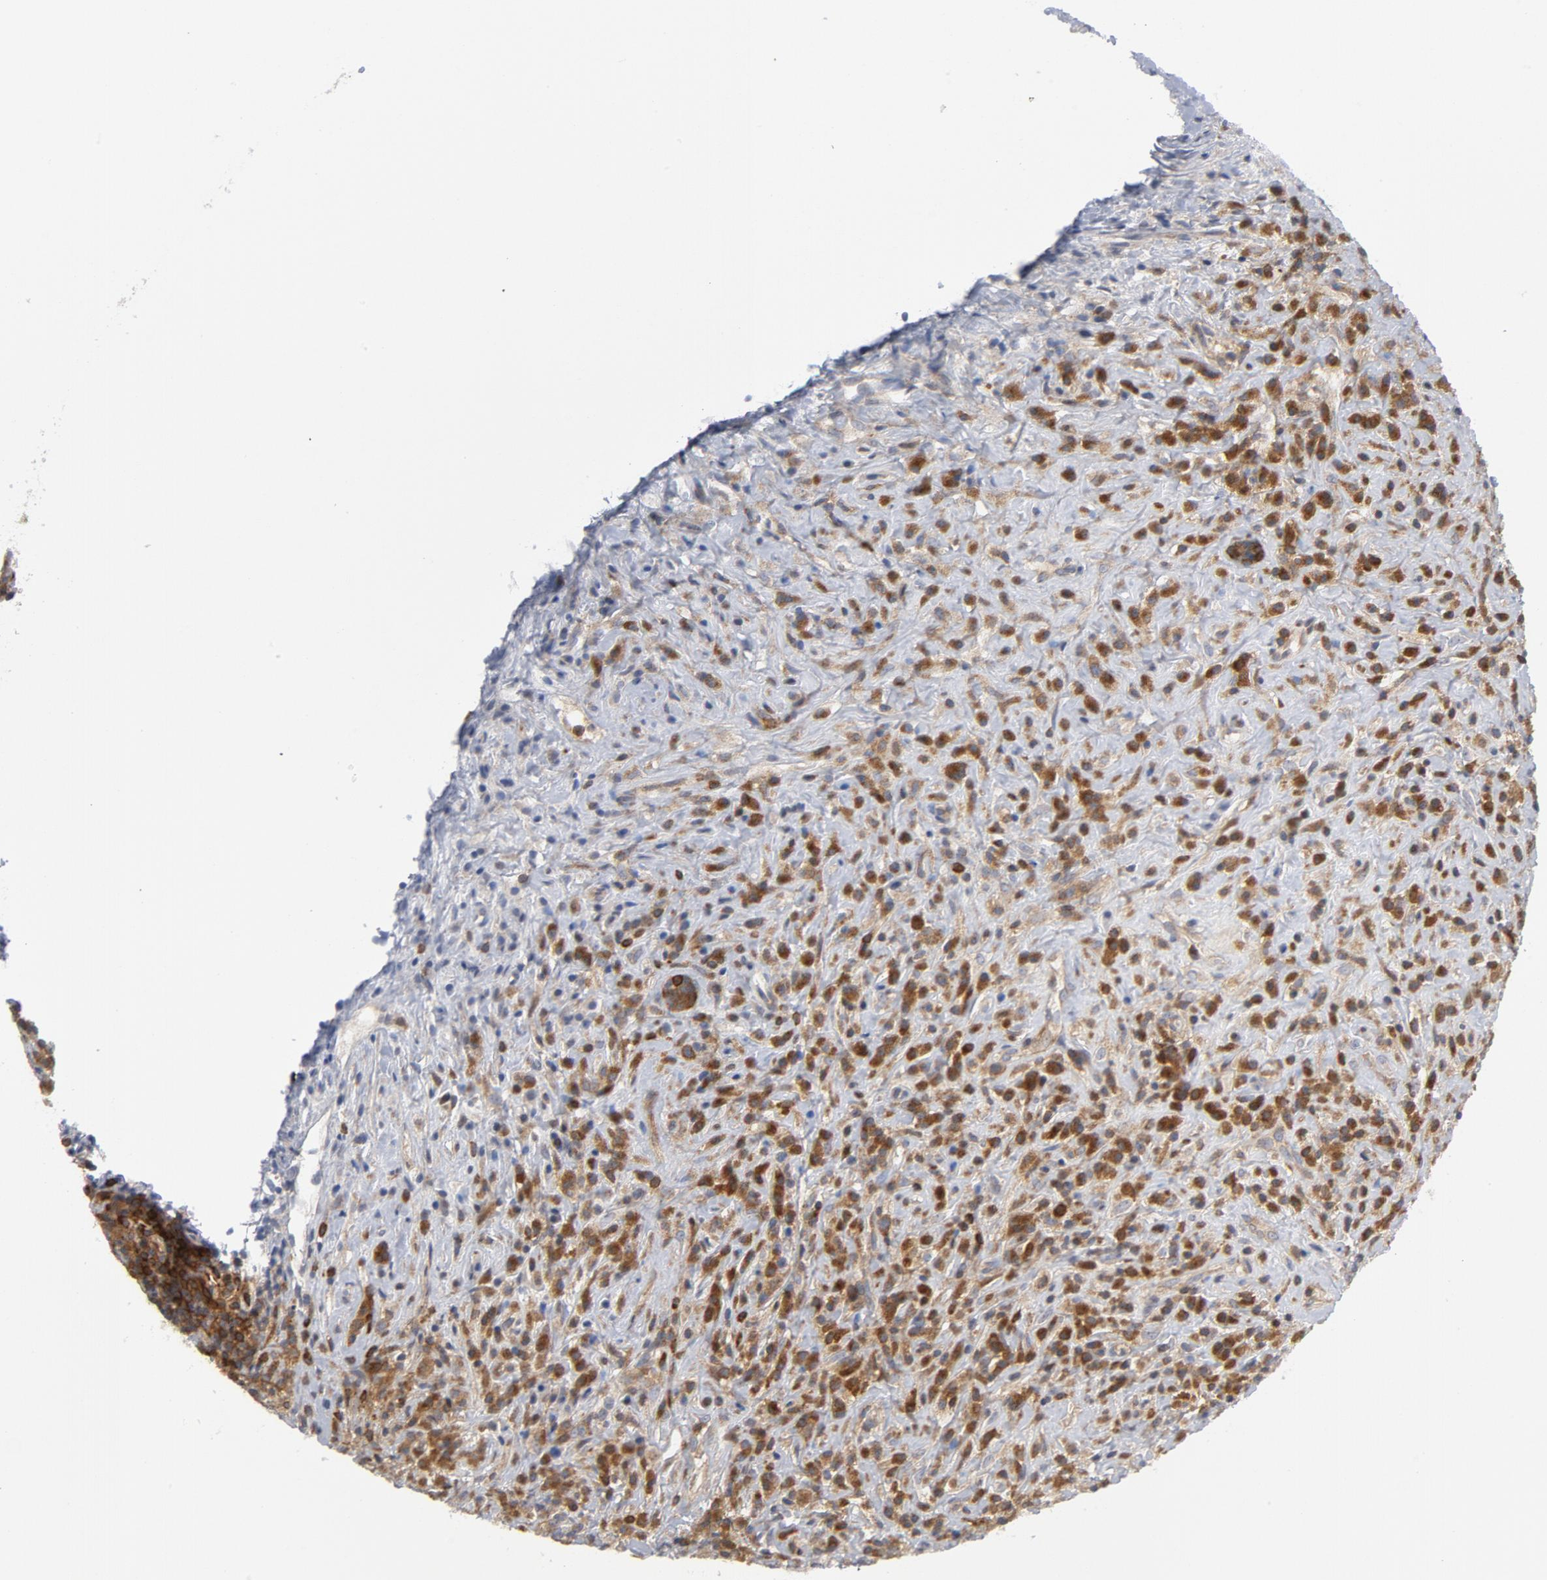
{"staining": {"intensity": "strong", "quantity": ">75%", "location": "cytoplasmic/membranous"}, "tissue": "lymphoma", "cell_type": "Tumor cells", "image_type": "cancer", "snomed": [{"axis": "morphology", "description": "Hodgkin's disease, NOS"}, {"axis": "topography", "description": "Lymph node"}], "caption": "Immunohistochemistry (IHC) (DAB) staining of human Hodgkin's disease shows strong cytoplasmic/membranous protein positivity in about >75% of tumor cells. (Stains: DAB in brown, nuclei in blue, Microscopy: brightfield microscopy at high magnification).", "gene": "TRADD", "patient": {"sex": "female", "age": 25}}